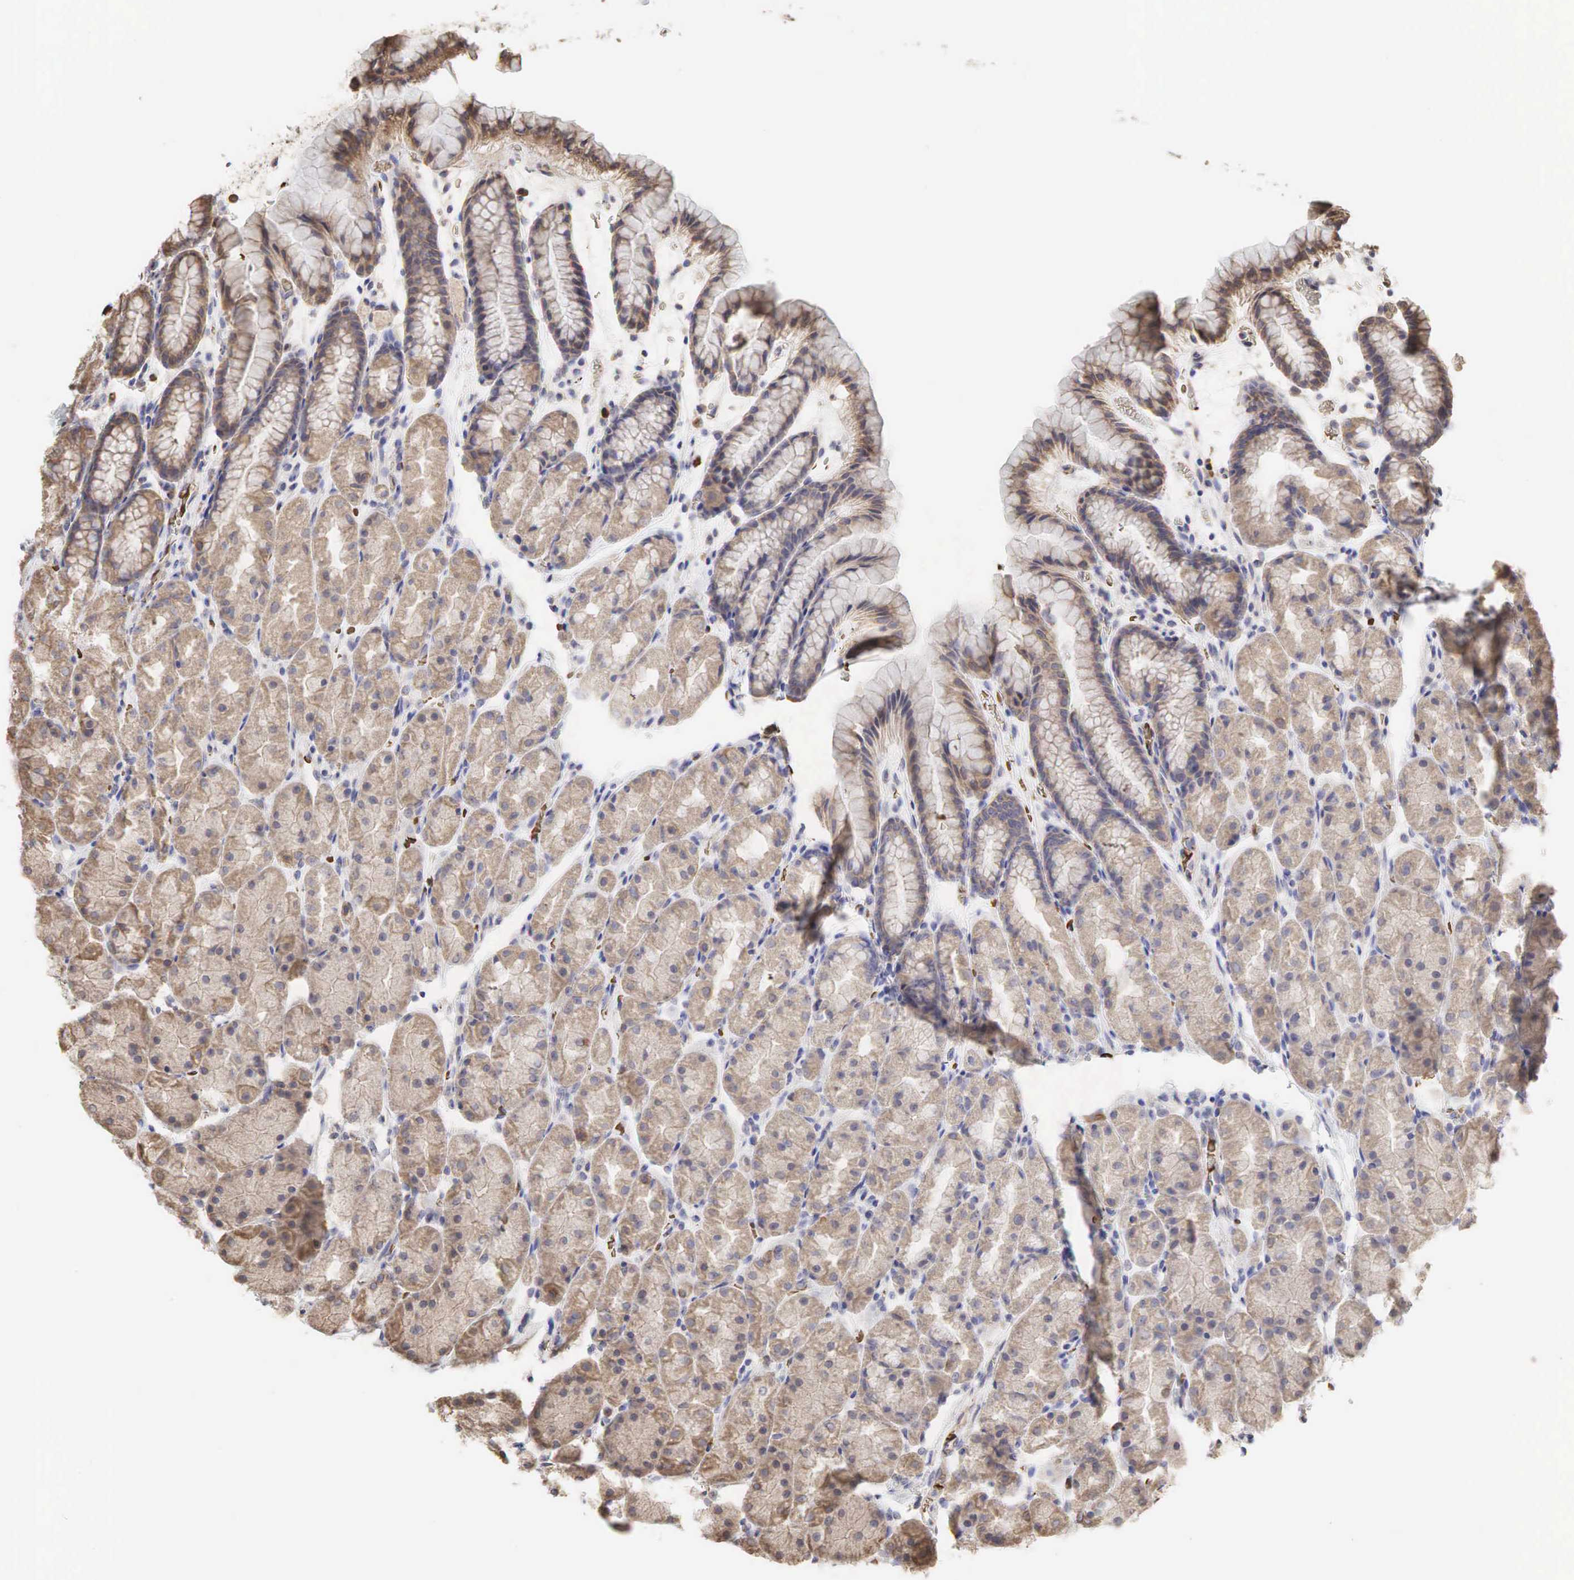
{"staining": {"intensity": "weak", "quantity": ">75%", "location": "cytoplasmic/membranous"}, "tissue": "stomach", "cell_type": "Glandular cells", "image_type": "normal", "snomed": [{"axis": "morphology", "description": "Adenocarcinoma, NOS"}, {"axis": "topography", "description": "Stomach, upper"}], "caption": "Stomach stained for a protein displays weak cytoplasmic/membranous positivity in glandular cells. The protein is stained brown, and the nuclei are stained in blue (DAB (3,3'-diaminobenzidine) IHC with brightfield microscopy, high magnification).", "gene": "PABPC5", "patient": {"sex": "male", "age": 47}}